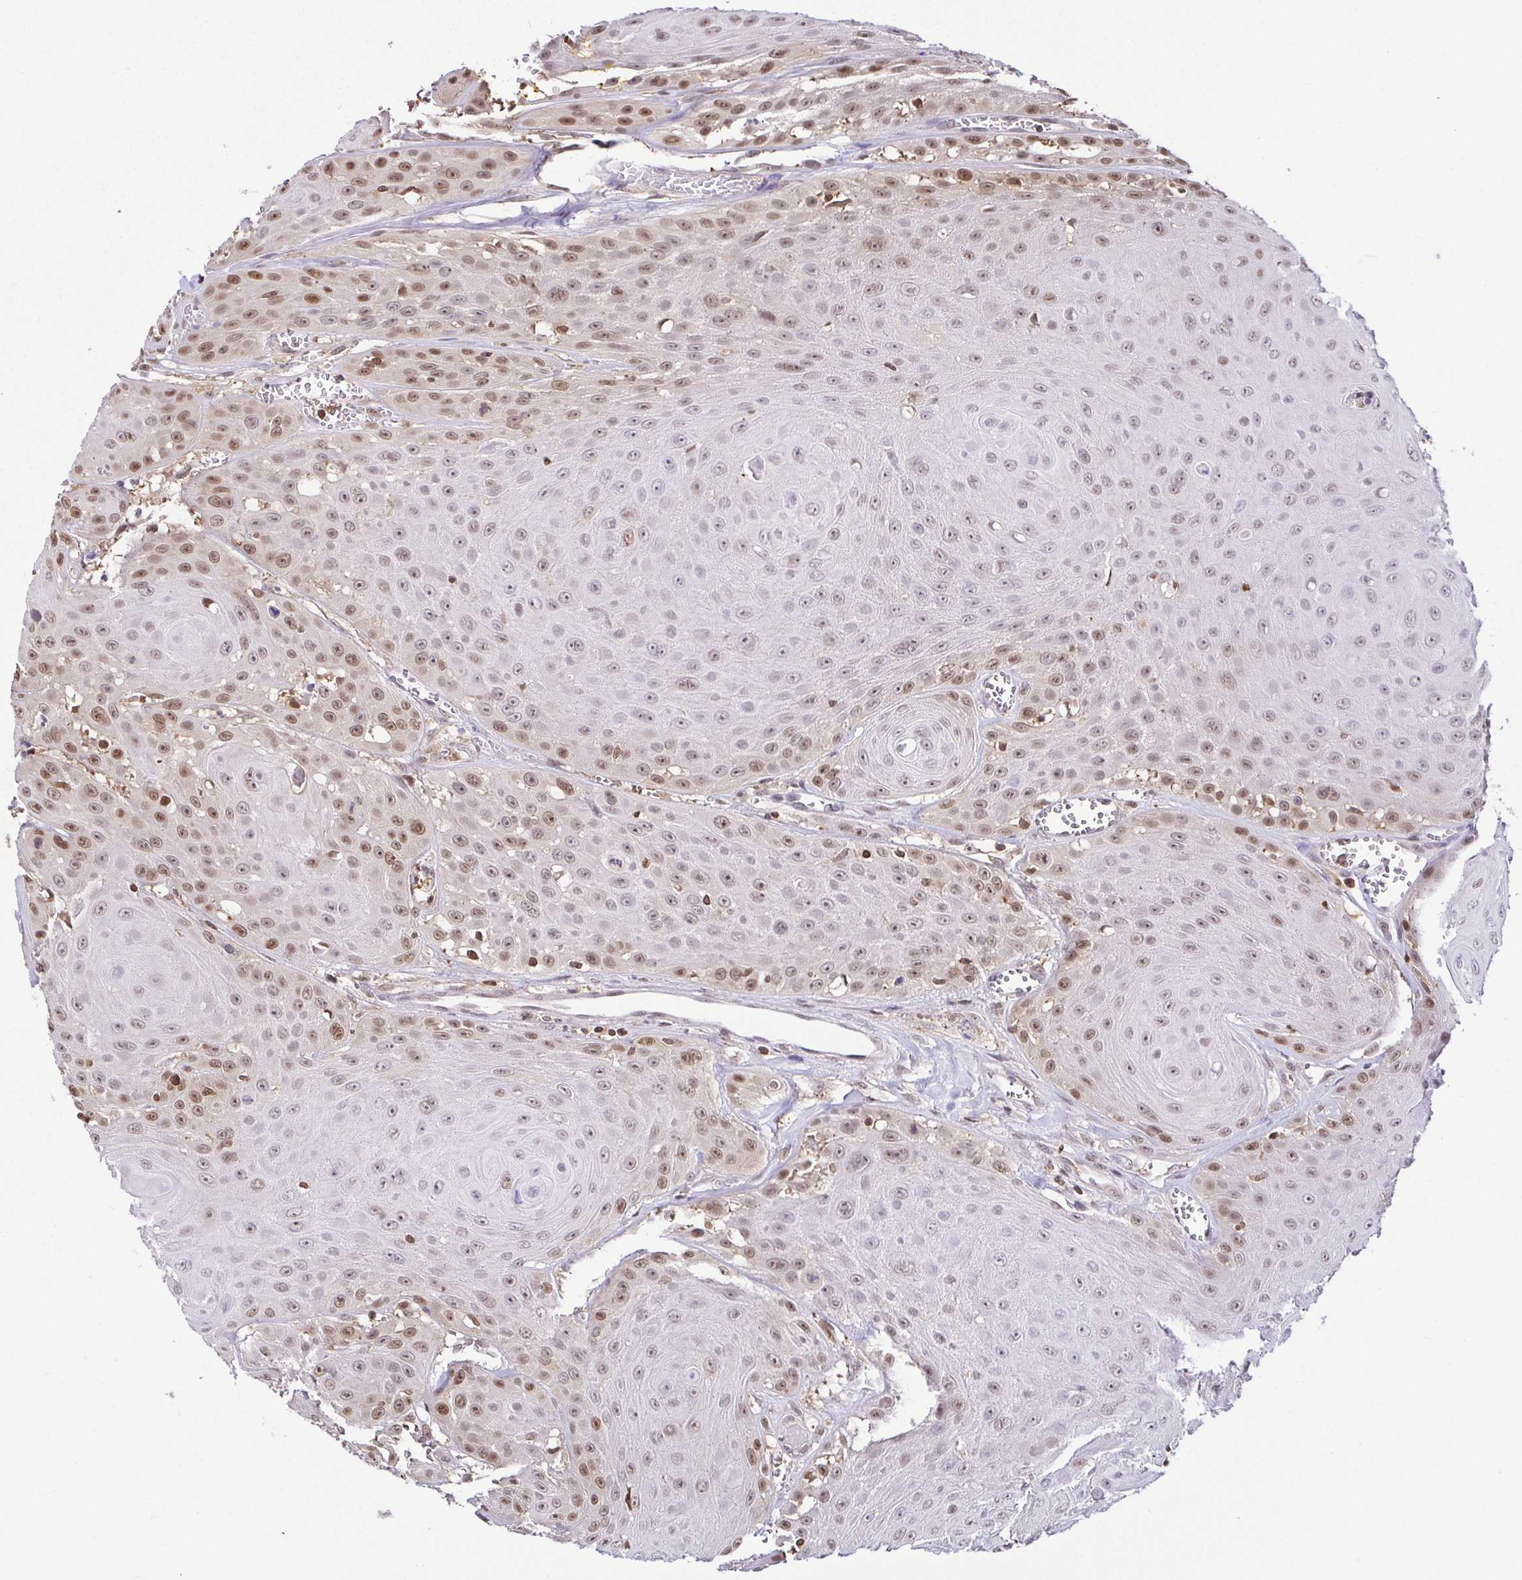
{"staining": {"intensity": "moderate", "quantity": "25%-75%", "location": "nuclear"}, "tissue": "head and neck cancer", "cell_type": "Tumor cells", "image_type": "cancer", "snomed": [{"axis": "morphology", "description": "Squamous cell carcinoma, NOS"}, {"axis": "topography", "description": "Oral tissue"}, {"axis": "topography", "description": "Head-Neck"}], "caption": "A brown stain labels moderate nuclear expression of a protein in human head and neck cancer tumor cells.", "gene": "PSMB9", "patient": {"sex": "male", "age": 81}}